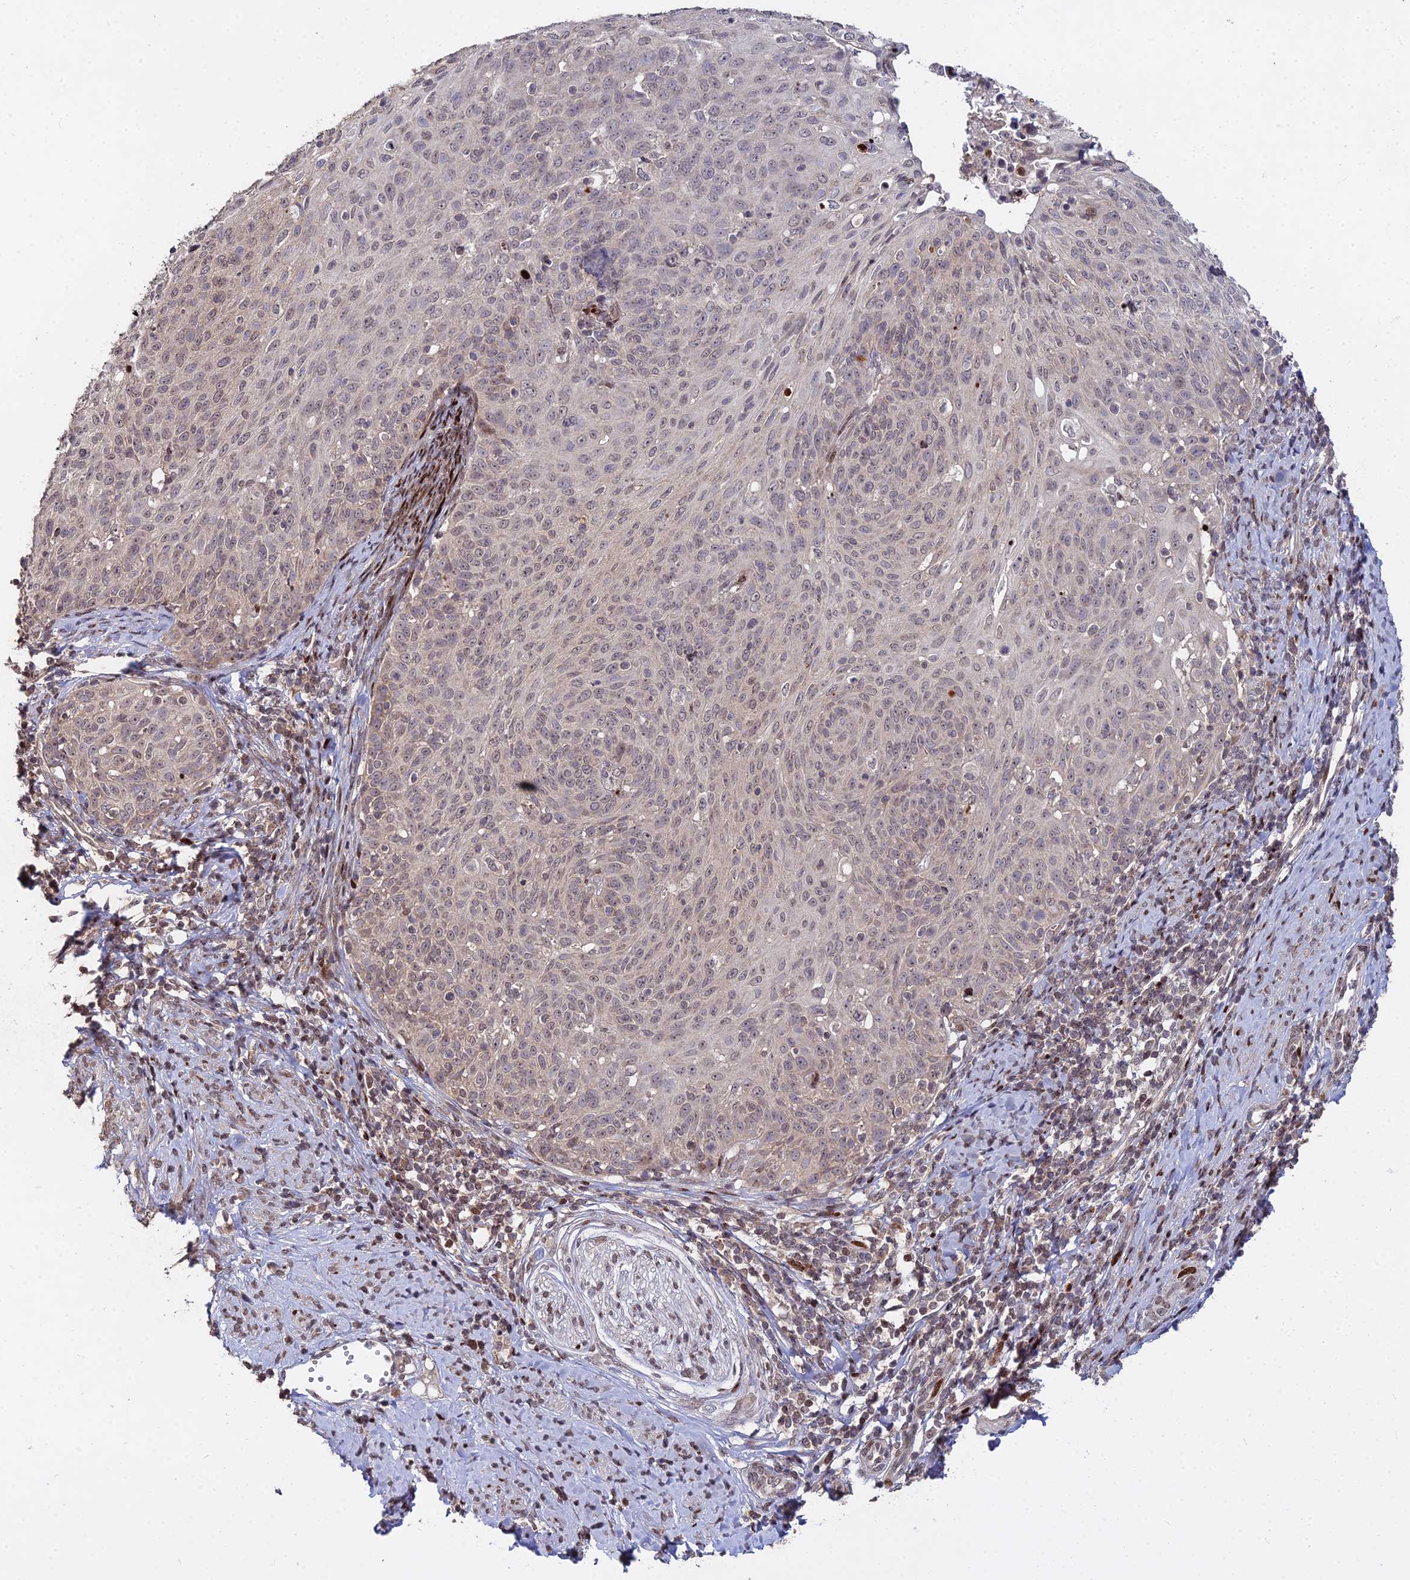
{"staining": {"intensity": "weak", "quantity": ">75%", "location": "nuclear"}, "tissue": "cervical cancer", "cell_type": "Tumor cells", "image_type": "cancer", "snomed": [{"axis": "morphology", "description": "Squamous cell carcinoma, NOS"}, {"axis": "topography", "description": "Cervix"}], "caption": "About >75% of tumor cells in cervical squamous cell carcinoma show weak nuclear protein expression as visualized by brown immunohistochemical staining.", "gene": "RBMS2", "patient": {"sex": "female", "age": 70}}